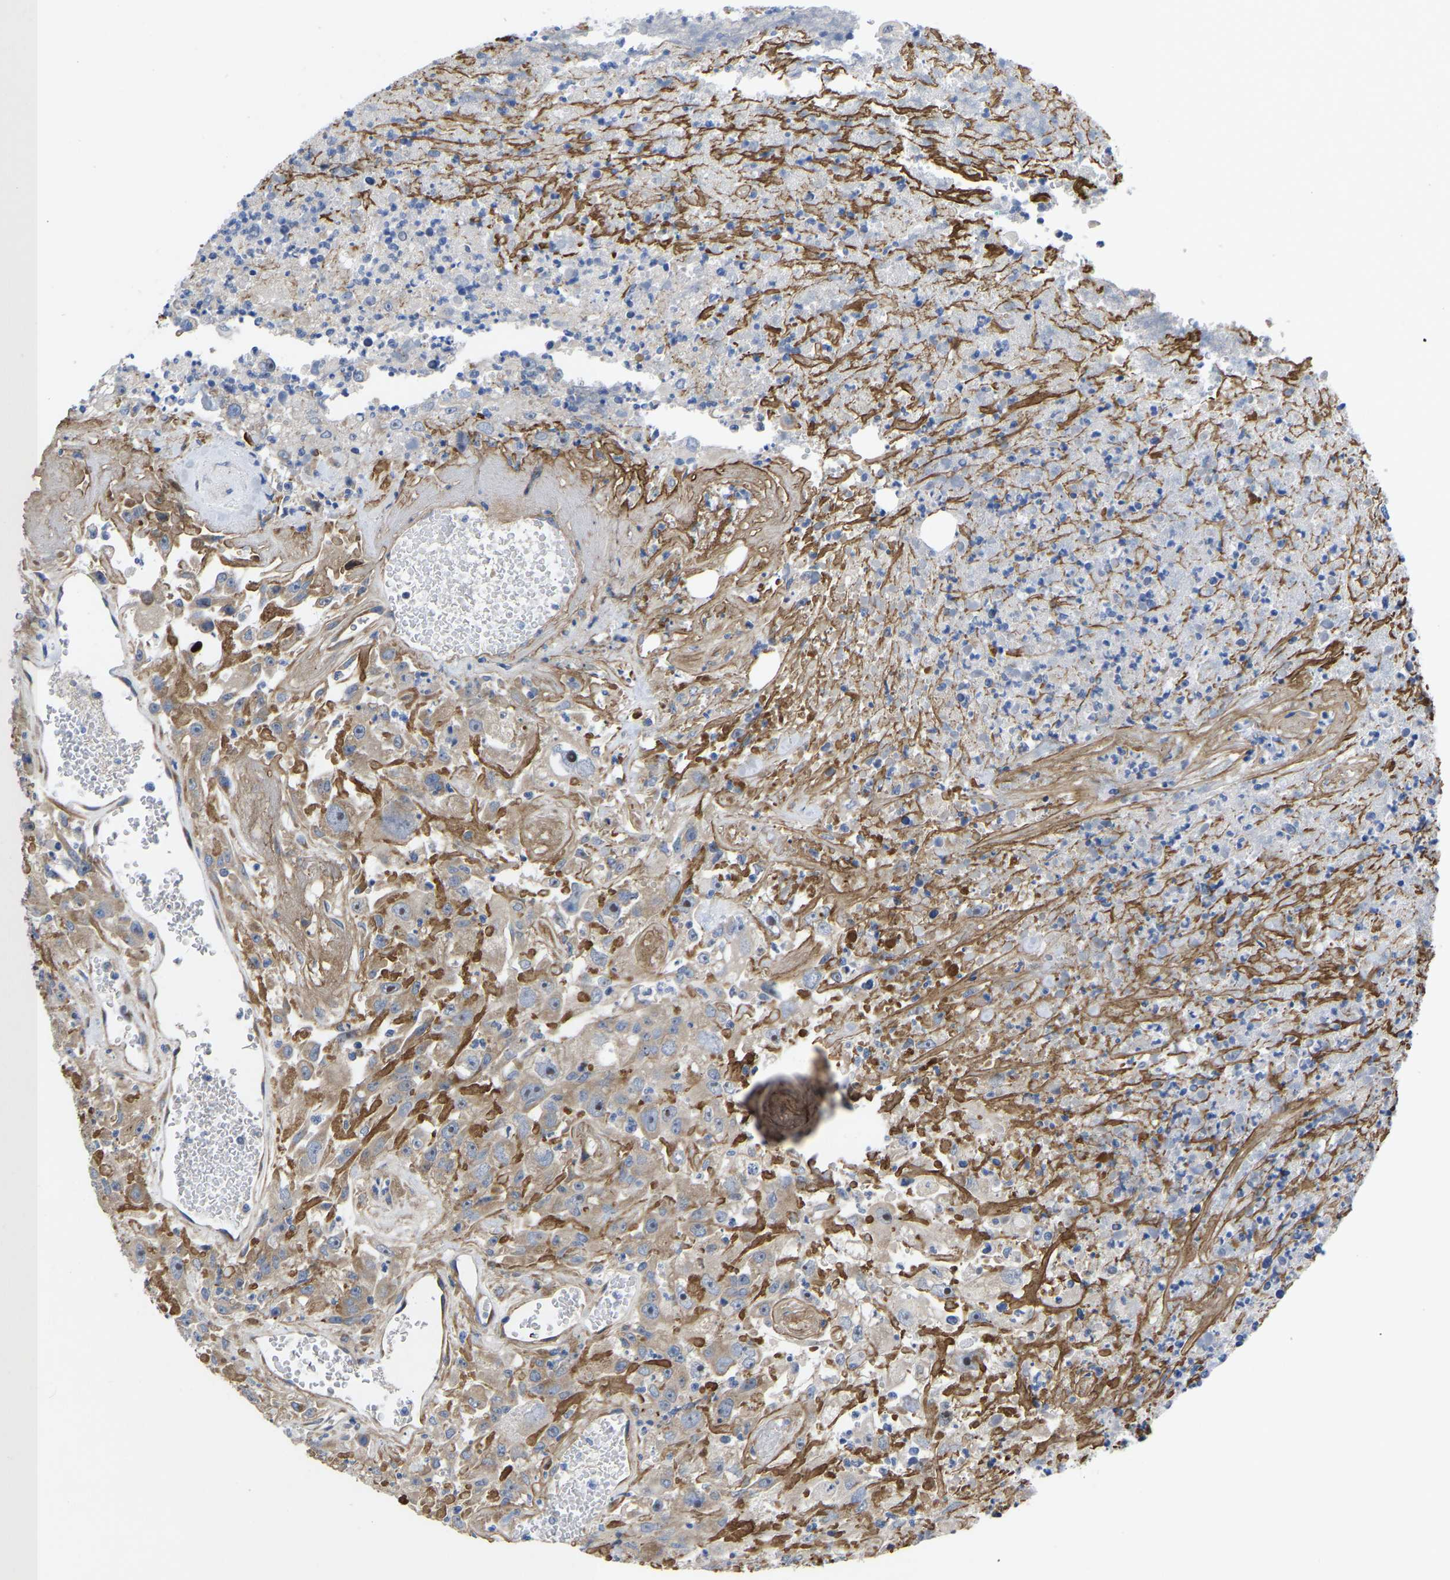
{"staining": {"intensity": "moderate", "quantity": "25%-75%", "location": "nuclear"}, "tissue": "urothelial cancer", "cell_type": "Tumor cells", "image_type": "cancer", "snomed": [{"axis": "morphology", "description": "Urothelial carcinoma, High grade"}, {"axis": "topography", "description": "Urinary bladder"}], "caption": "Immunohistochemistry (IHC) staining of high-grade urothelial carcinoma, which displays medium levels of moderate nuclear expression in approximately 25%-75% of tumor cells indicating moderate nuclear protein positivity. The staining was performed using DAB (brown) for protein detection and nuclei were counterstained in hematoxylin (blue).", "gene": "ABCA10", "patient": {"sex": "male", "age": 46}}